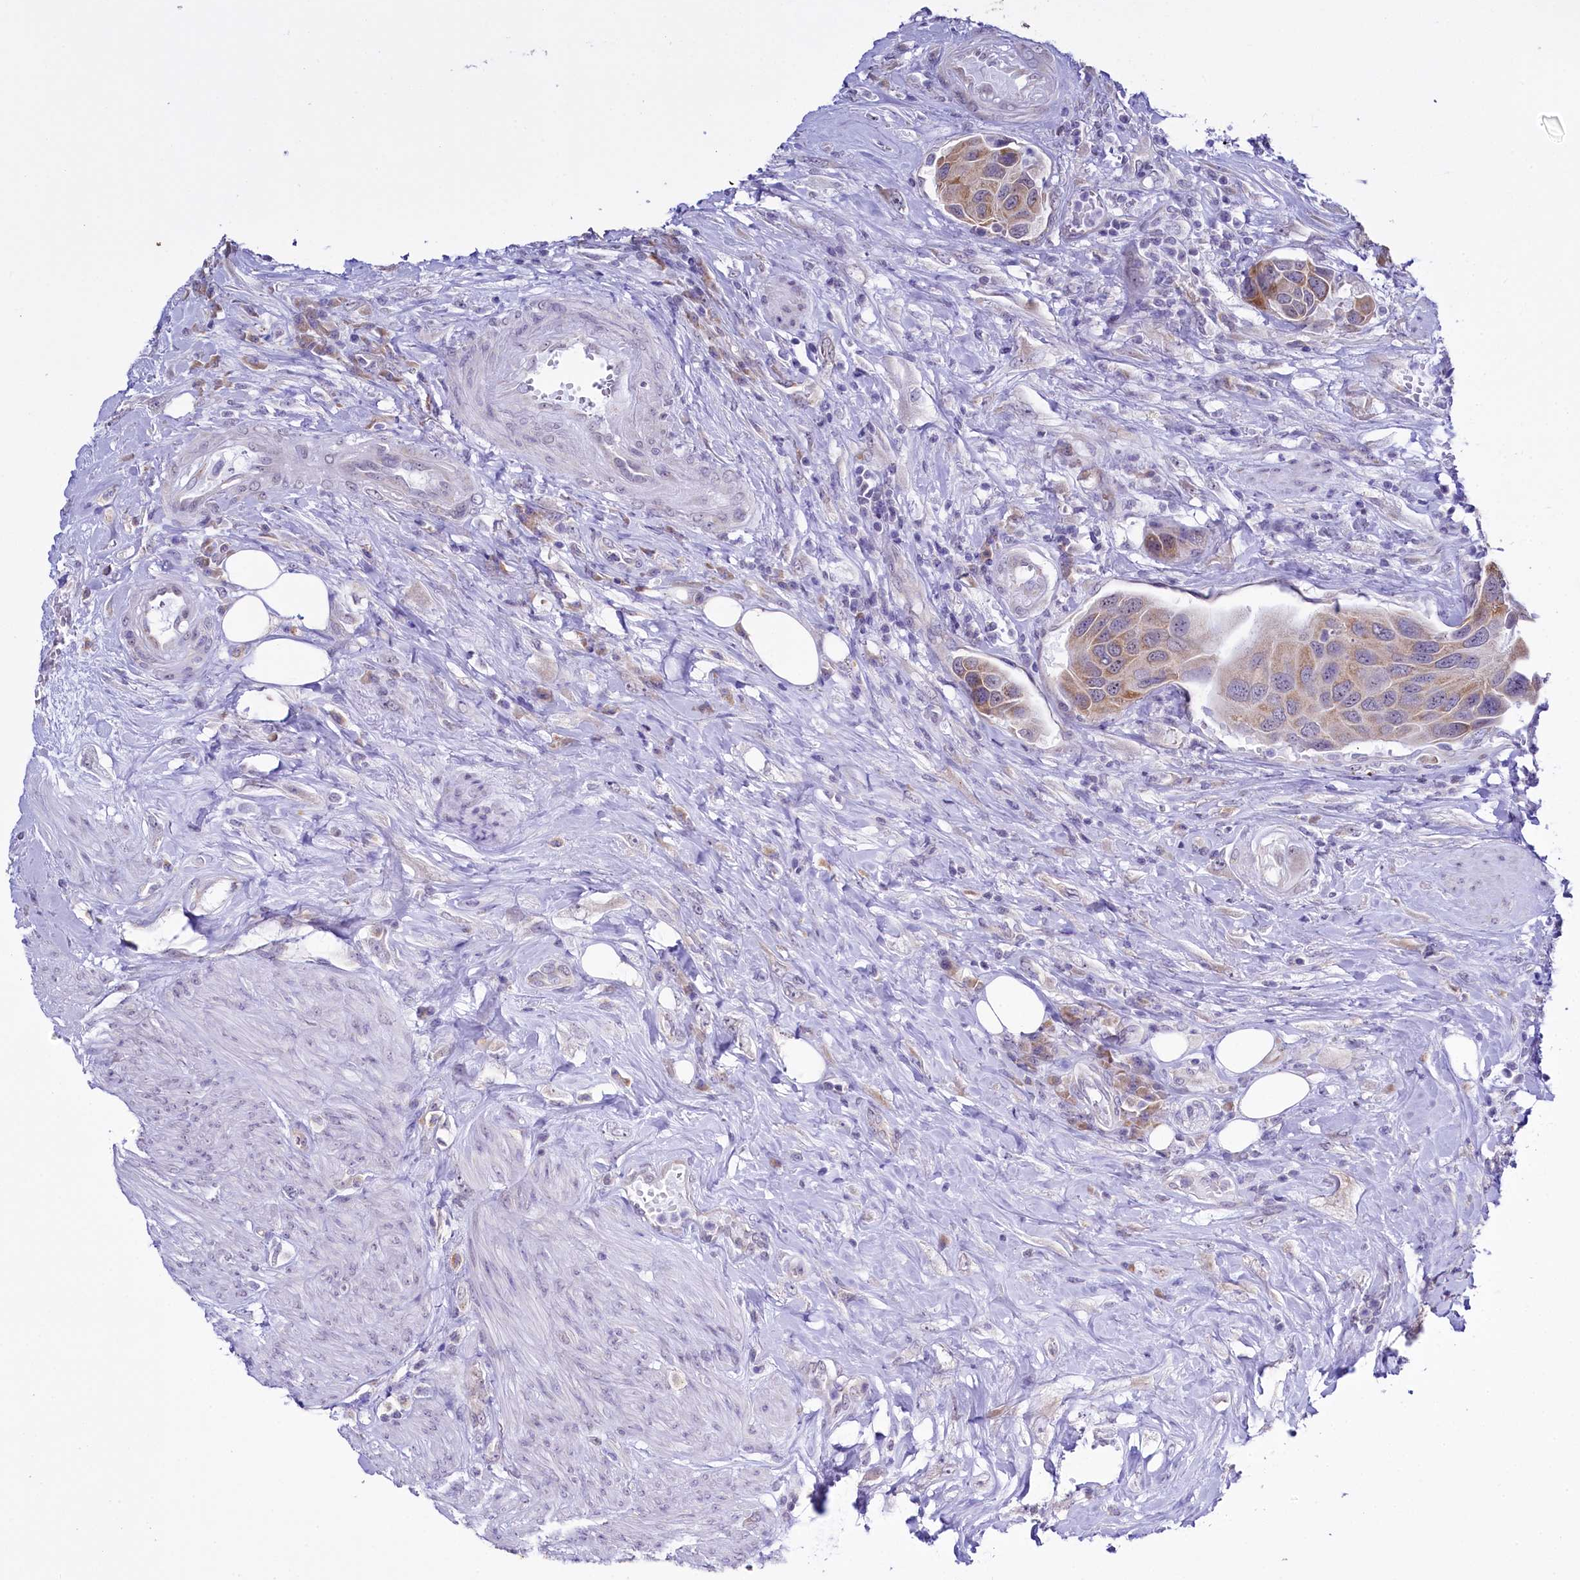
{"staining": {"intensity": "moderate", "quantity": "25%-75%", "location": "cytoplasmic/membranous"}, "tissue": "urothelial cancer", "cell_type": "Tumor cells", "image_type": "cancer", "snomed": [{"axis": "morphology", "description": "Urothelial carcinoma, High grade"}, {"axis": "topography", "description": "Urinary bladder"}], "caption": "IHC micrograph of neoplastic tissue: high-grade urothelial carcinoma stained using immunohistochemistry exhibits medium levels of moderate protein expression localized specifically in the cytoplasmic/membranous of tumor cells, appearing as a cytoplasmic/membranous brown color.", "gene": "SPATS2", "patient": {"sex": "male", "age": 74}}